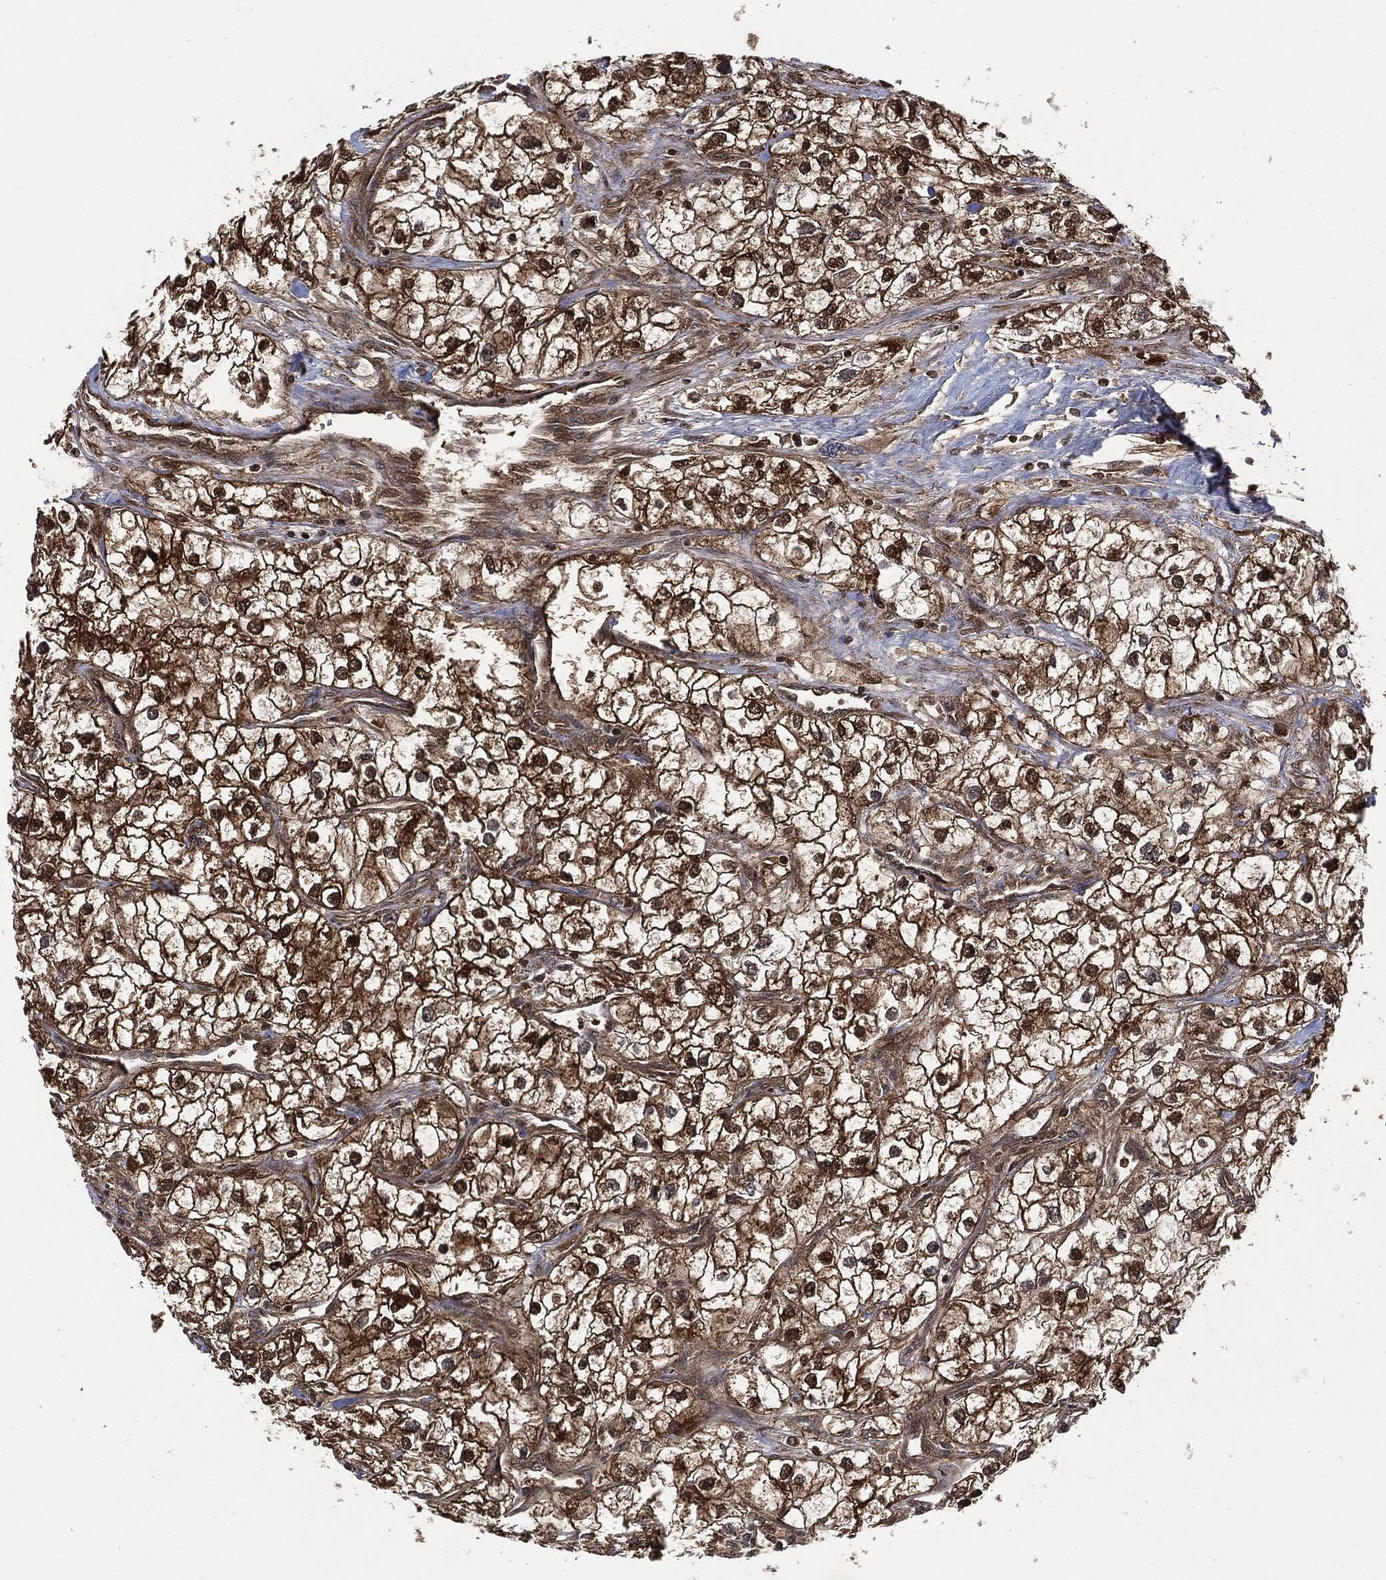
{"staining": {"intensity": "strong", "quantity": ">75%", "location": "cytoplasmic/membranous,nuclear"}, "tissue": "renal cancer", "cell_type": "Tumor cells", "image_type": "cancer", "snomed": [{"axis": "morphology", "description": "Adenocarcinoma, NOS"}, {"axis": "topography", "description": "Kidney"}], "caption": "Approximately >75% of tumor cells in human renal cancer (adenocarcinoma) show strong cytoplasmic/membranous and nuclear protein staining as visualized by brown immunohistochemical staining.", "gene": "CUTA", "patient": {"sex": "male", "age": 59}}